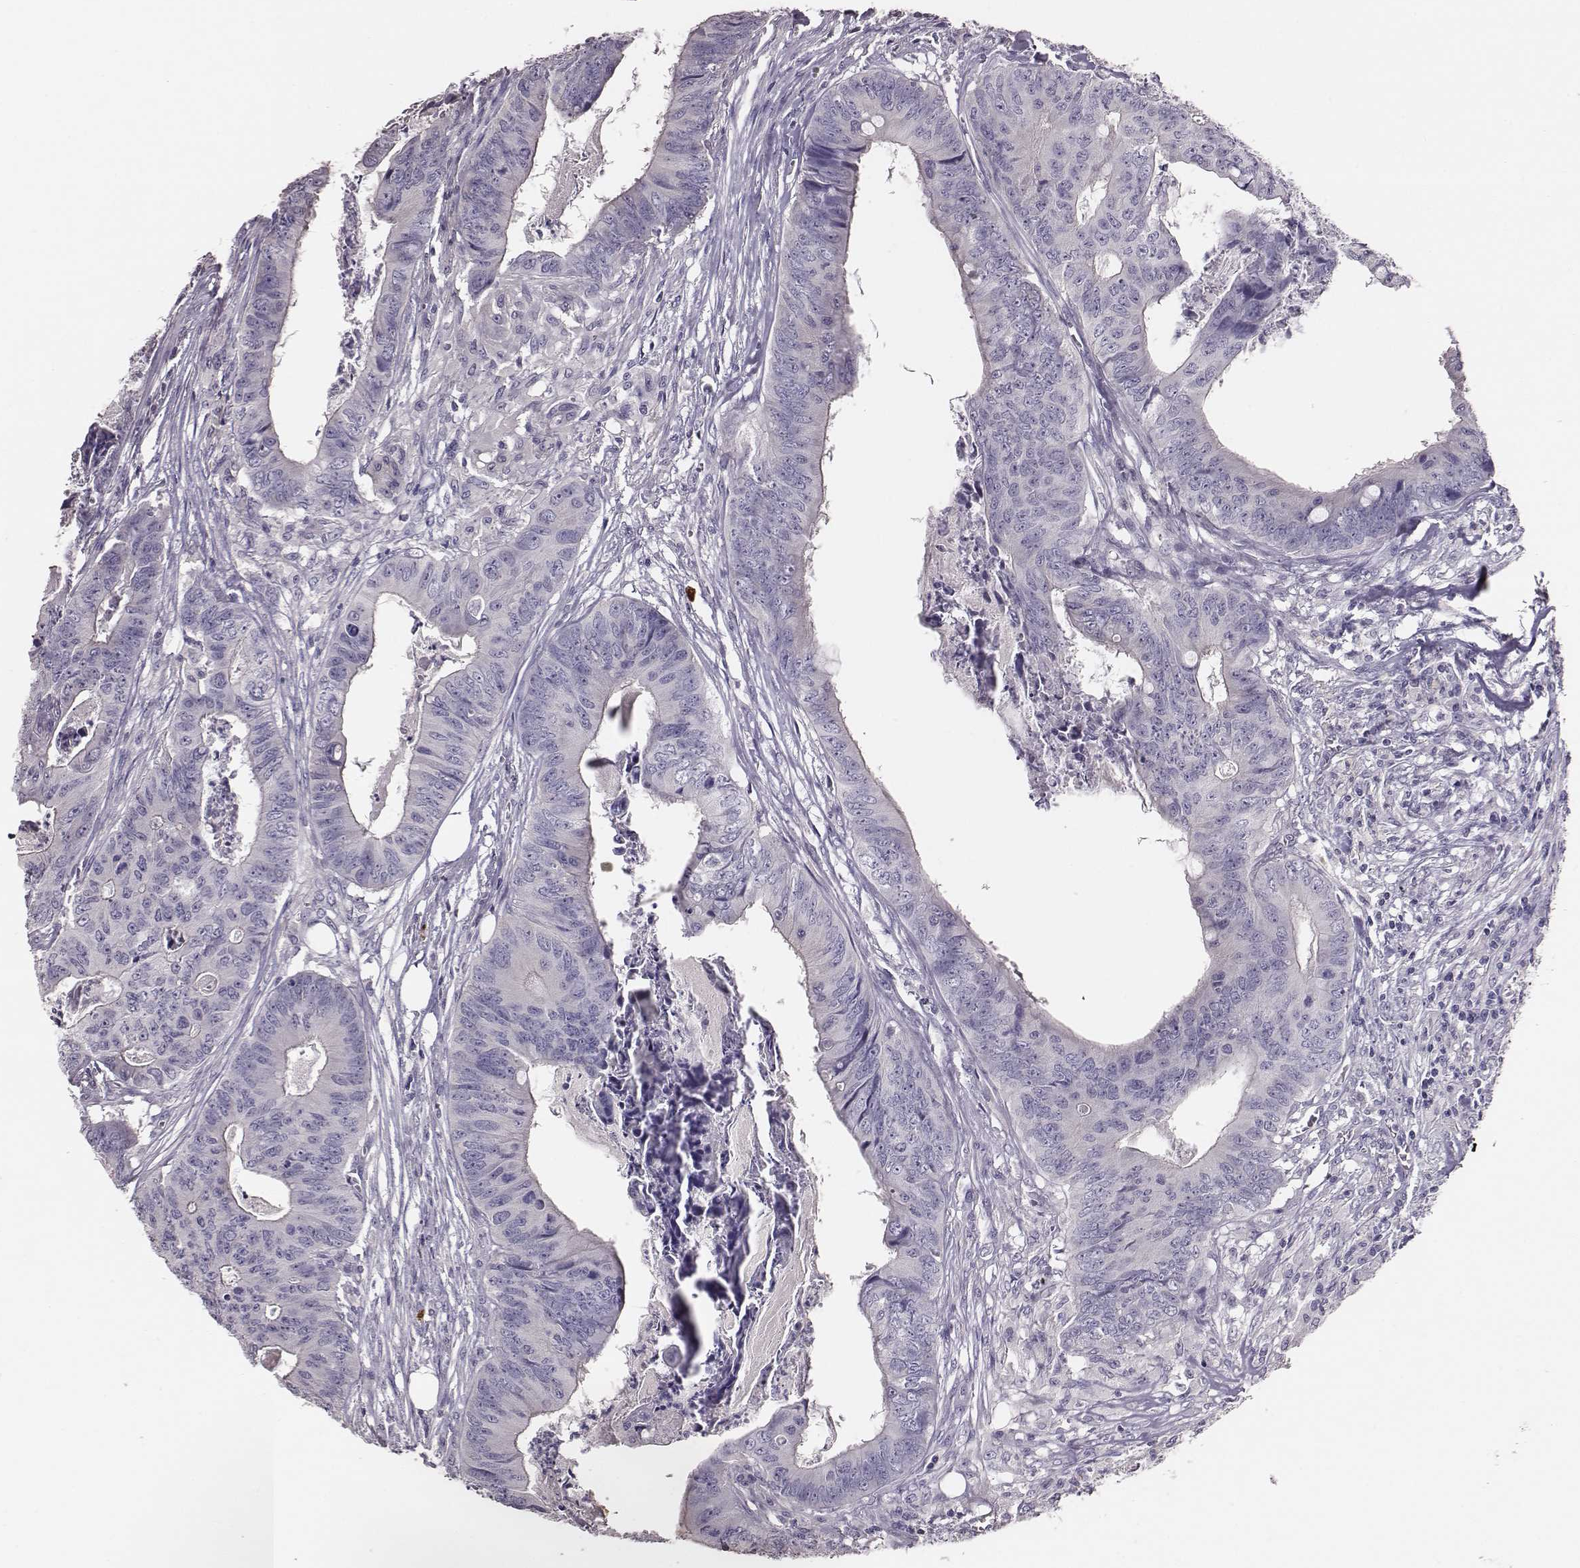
{"staining": {"intensity": "negative", "quantity": "none", "location": "none"}, "tissue": "colorectal cancer", "cell_type": "Tumor cells", "image_type": "cancer", "snomed": [{"axis": "morphology", "description": "Adenocarcinoma, NOS"}, {"axis": "topography", "description": "Colon"}], "caption": "Human colorectal cancer (adenocarcinoma) stained for a protein using IHC shows no expression in tumor cells.", "gene": "P2RY10", "patient": {"sex": "male", "age": 84}}